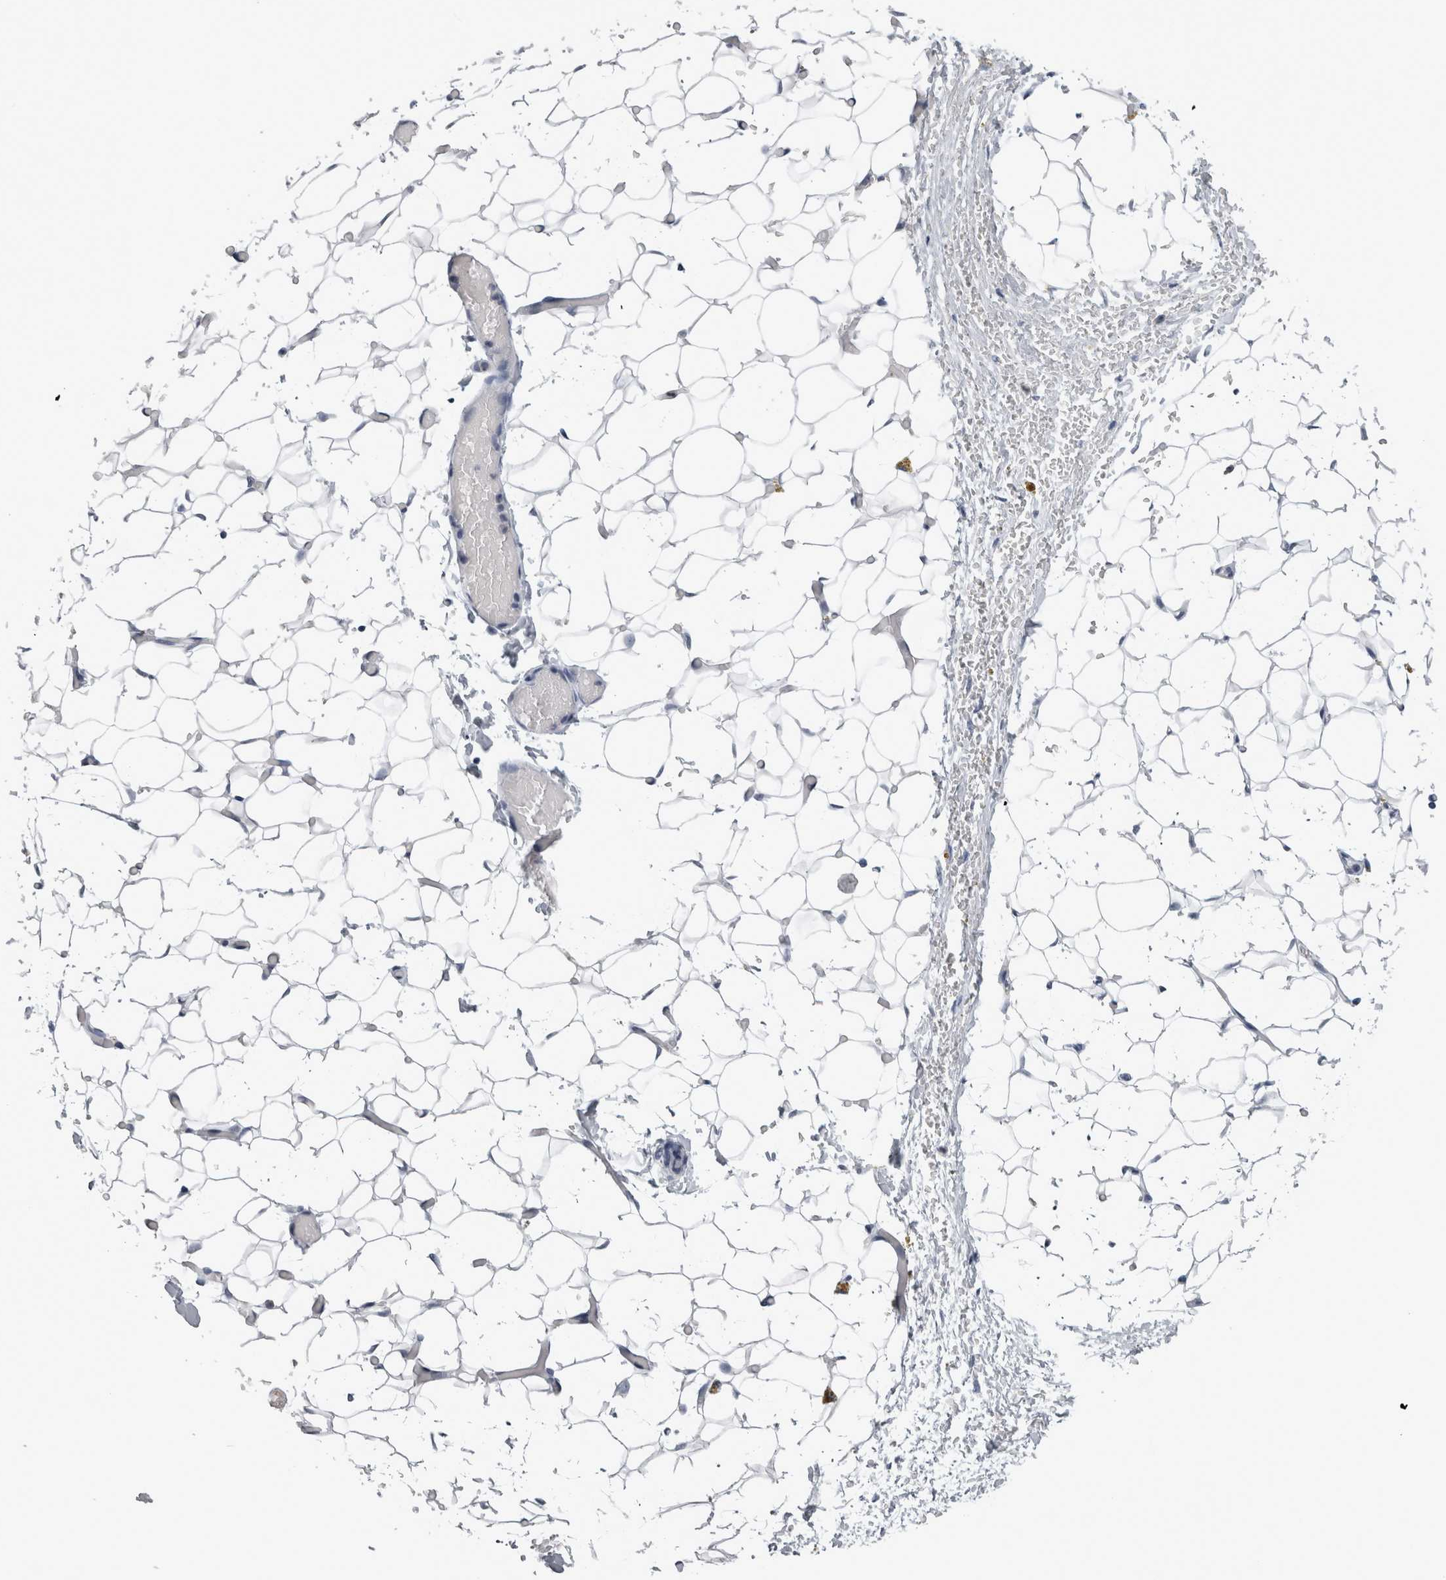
{"staining": {"intensity": "negative", "quantity": "none", "location": "none"}, "tissue": "adipose tissue", "cell_type": "Adipocytes", "image_type": "normal", "snomed": [{"axis": "morphology", "description": "Normal tissue, NOS"}, {"axis": "topography", "description": "Kidney"}, {"axis": "topography", "description": "Peripheral nerve tissue"}], "caption": "Immunohistochemistry micrograph of unremarkable adipose tissue: human adipose tissue stained with DAB exhibits no significant protein expression in adipocytes.", "gene": "ALDH8A1", "patient": {"sex": "male", "age": 7}}